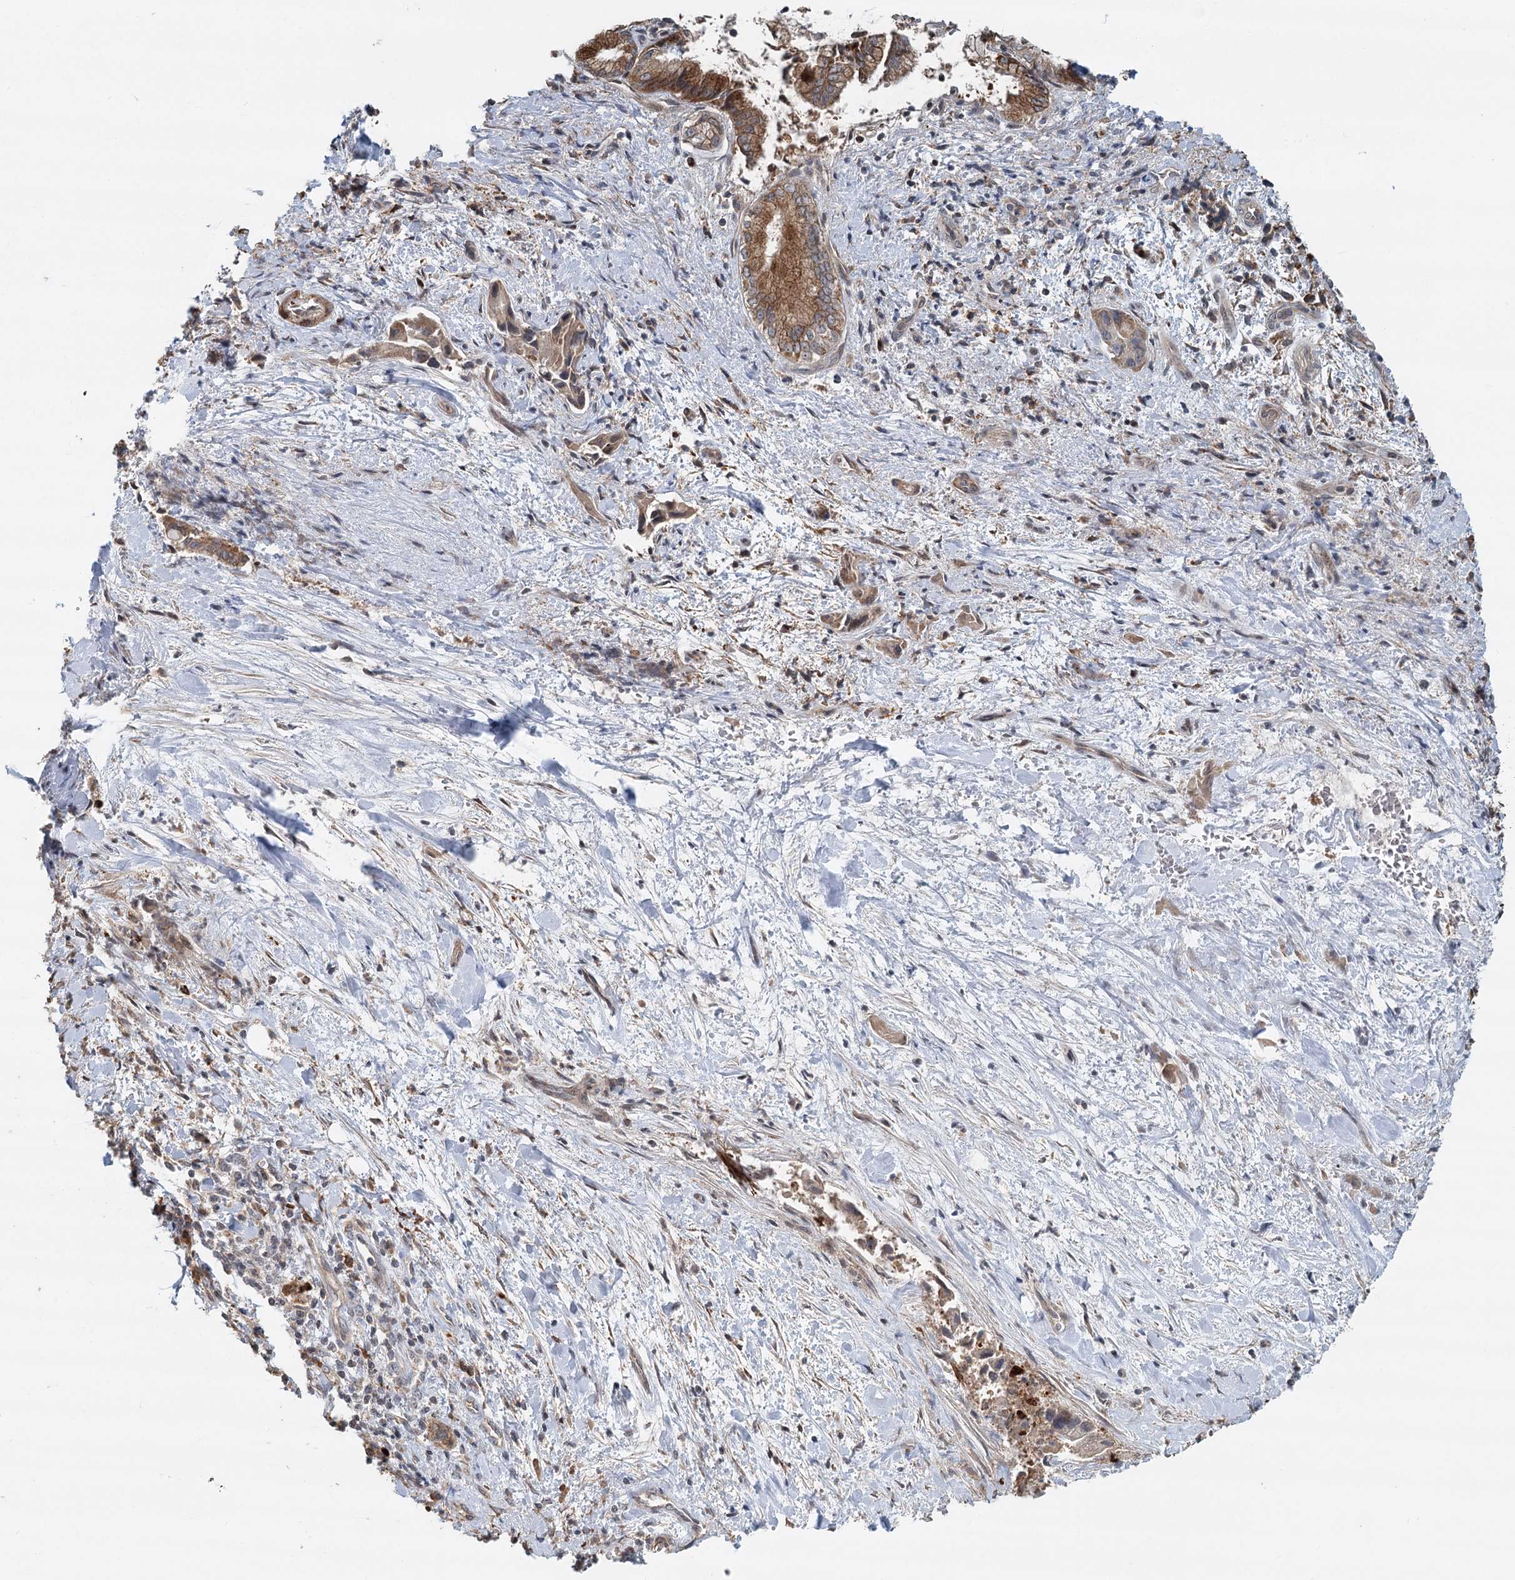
{"staining": {"intensity": "moderate", "quantity": "25%-75%", "location": "cytoplasmic/membranous"}, "tissue": "pancreatic cancer", "cell_type": "Tumor cells", "image_type": "cancer", "snomed": [{"axis": "morphology", "description": "Adenocarcinoma, NOS"}, {"axis": "topography", "description": "Pancreas"}], "caption": "A brown stain shows moderate cytoplasmic/membranous staining of a protein in pancreatic adenocarcinoma tumor cells.", "gene": "RNF111", "patient": {"sex": "female", "age": 78}}